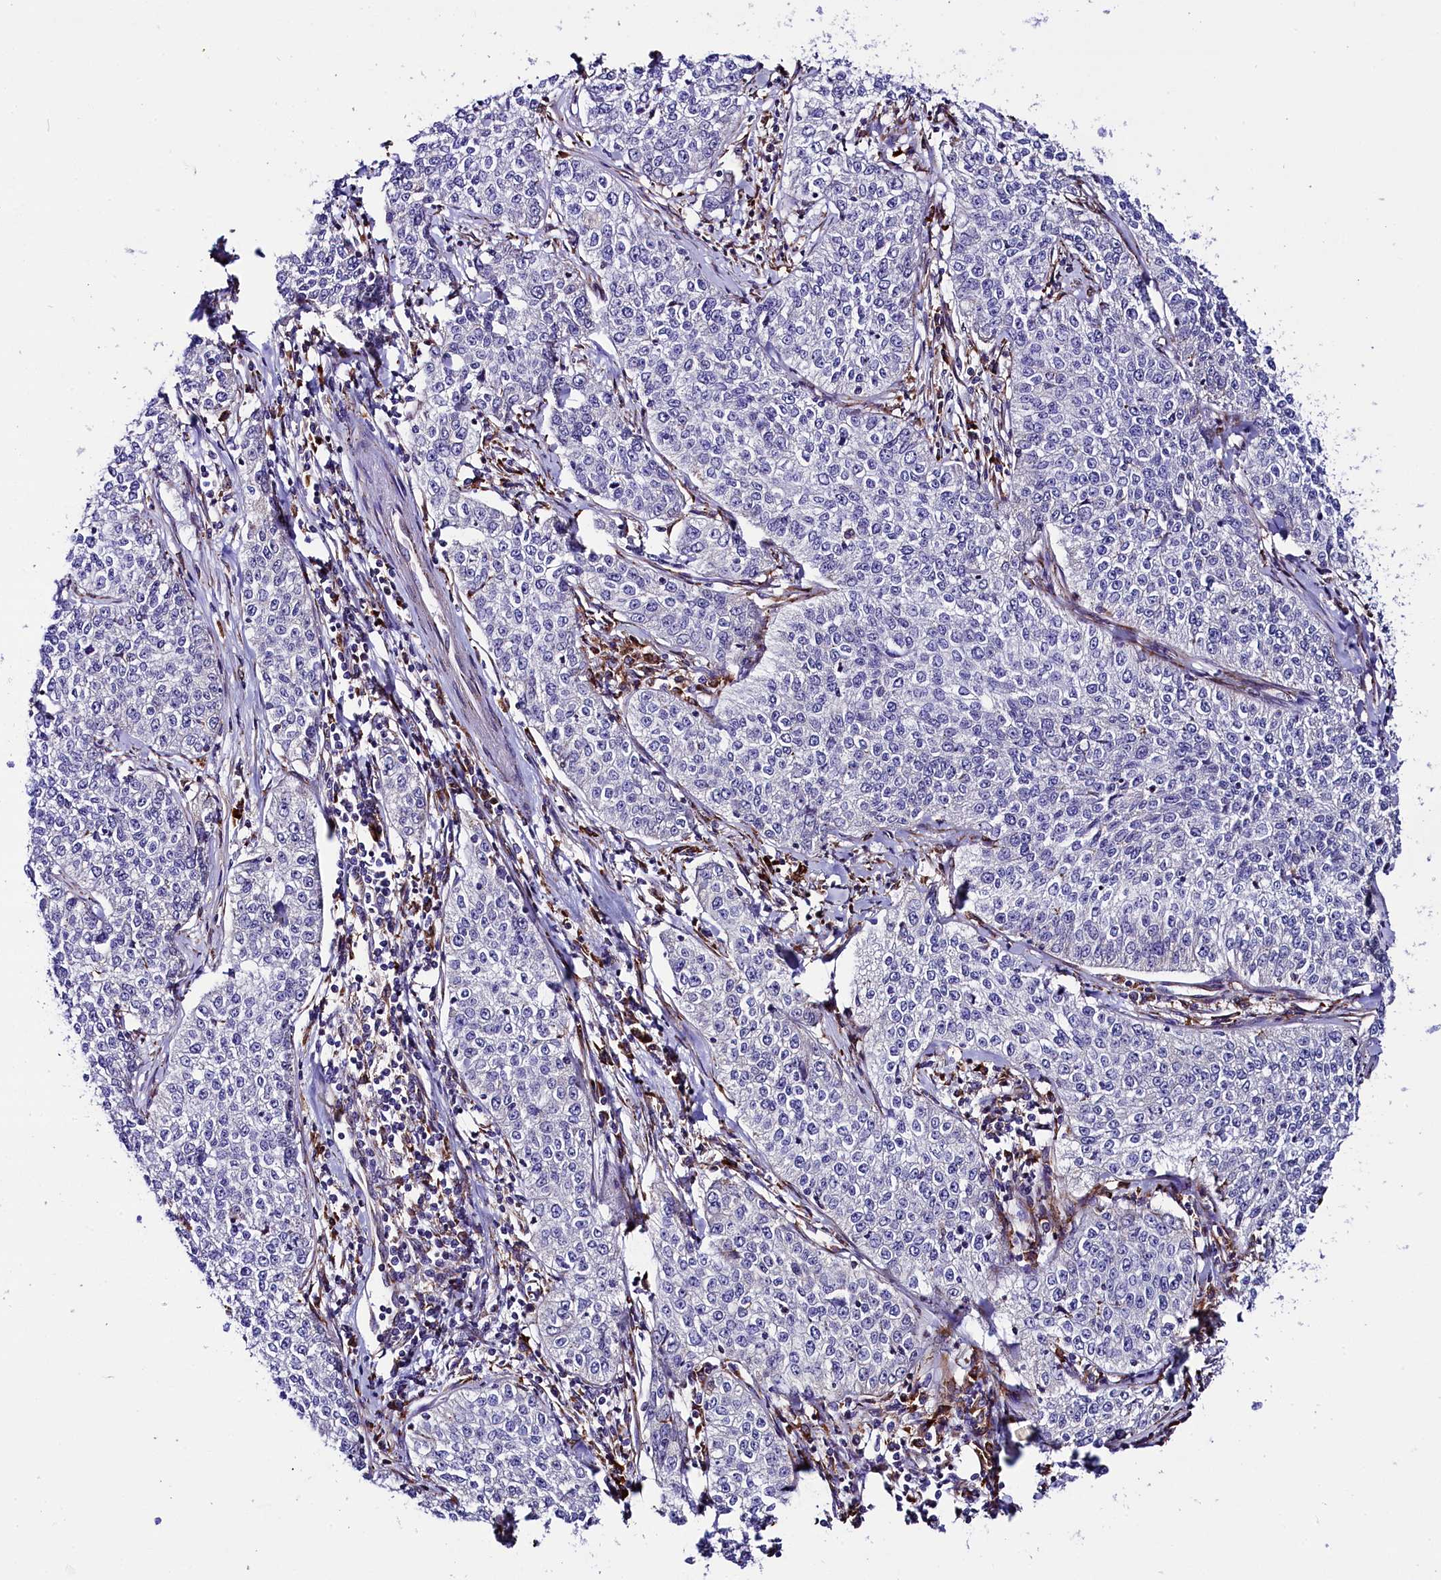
{"staining": {"intensity": "negative", "quantity": "none", "location": "none"}, "tissue": "cervical cancer", "cell_type": "Tumor cells", "image_type": "cancer", "snomed": [{"axis": "morphology", "description": "Squamous cell carcinoma, NOS"}, {"axis": "topography", "description": "Cervix"}], "caption": "The image demonstrates no staining of tumor cells in cervical squamous cell carcinoma. (Brightfield microscopy of DAB immunohistochemistry at high magnification).", "gene": "CMTR2", "patient": {"sex": "female", "age": 35}}